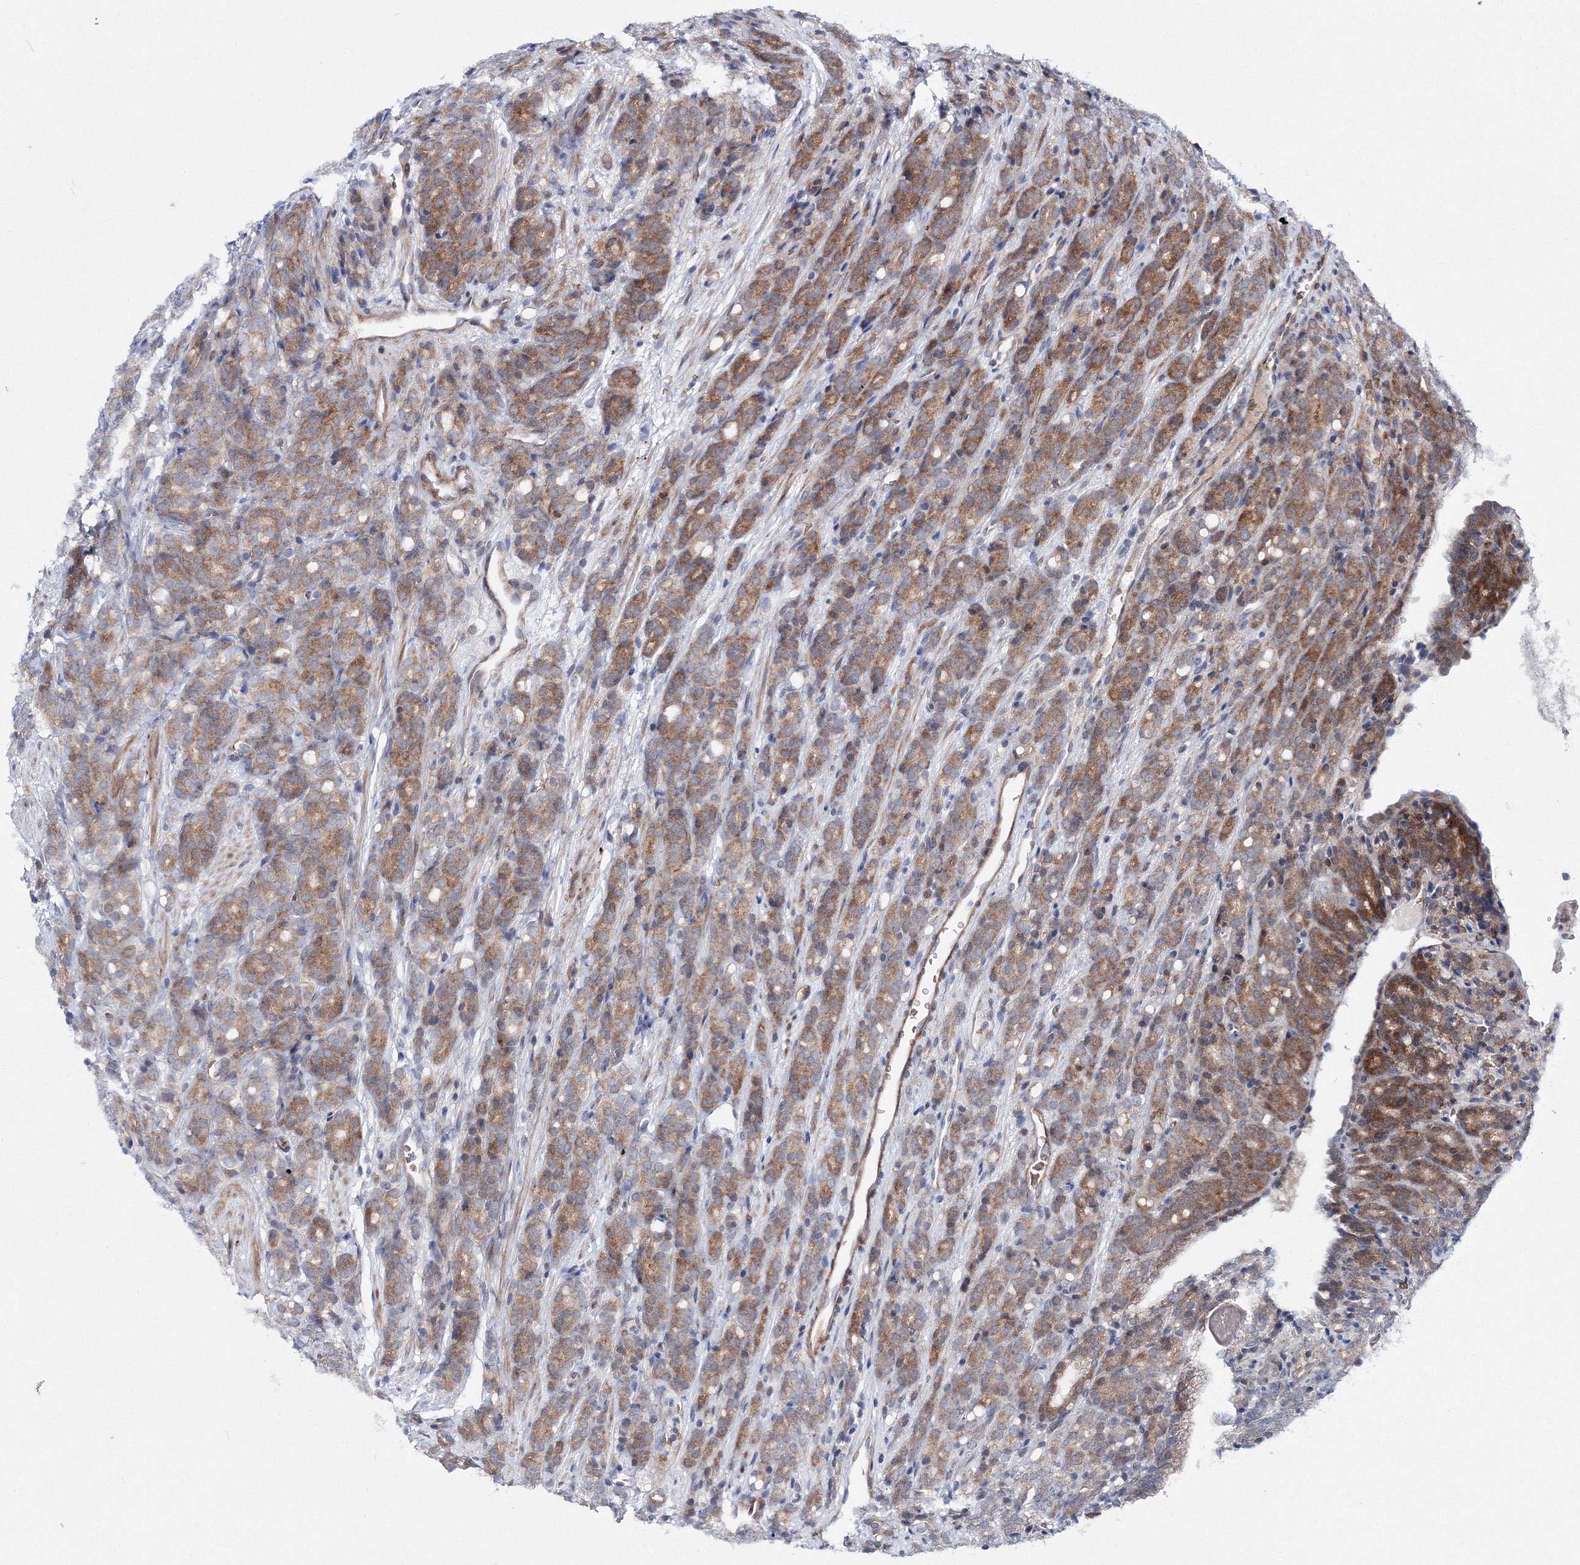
{"staining": {"intensity": "moderate", "quantity": ">75%", "location": "cytoplasmic/membranous"}, "tissue": "prostate cancer", "cell_type": "Tumor cells", "image_type": "cancer", "snomed": [{"axis": "morphology", "description": "Adenocarcinoma, High grade"}, {"axis": "topography", "description": "Prostate"}], "caption": "Tumor cells demonstrate medium levels of moderate cytoplasmic/membranous expression in about >75% of cells in human prostate cancer. The staining is performed using DAB (3,3'-diaminobenzidine) brown chromogen to label protein expression. The nuclei are counter-stained blue using hematoxylin.", "gene": "C11orf52", "patient": {"sex": "male", "age": 62}}